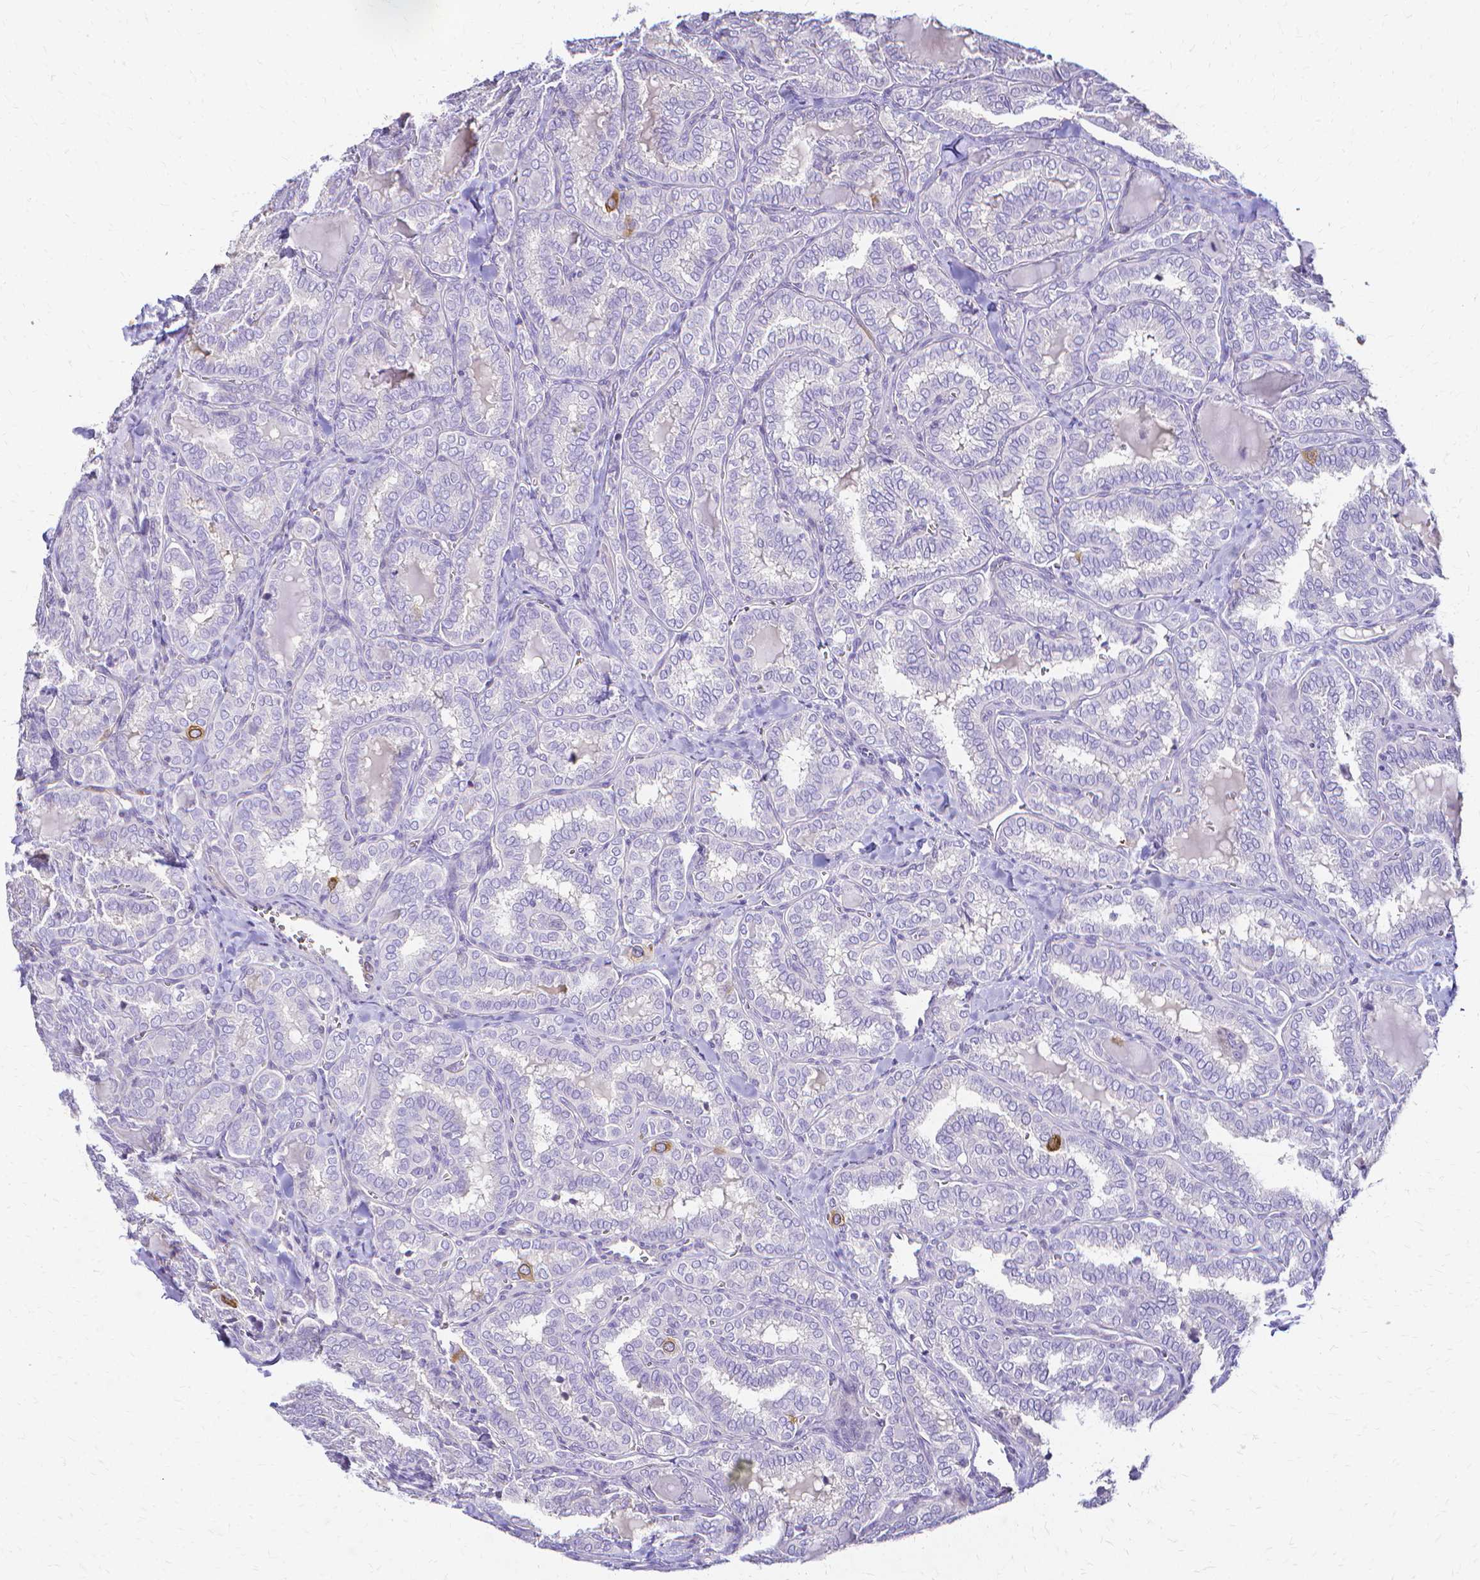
{"staining": {"intensity": "moderate", "quantity": "<25%", "location": "cytoplasmic/membranous"}, "tissue": "thyroid cancer", "cell_type": "Tumor cells", "image_type": "cancer", "snomed": [{"axis": "morphology", "description": "Papillary adenocarcinoma, NOS"}, {"axis": "topography", "description": "Thyroid gland"}], "caption": "Human thyroid cancer (papillary adenocarcinoma) stained with a brown dye shows moderate cytoplasmic/membranous positive staining in approximately <25% of tumor cells.", "gene": "CCNB1", "patient": {"sex": "female", "age": 30}}